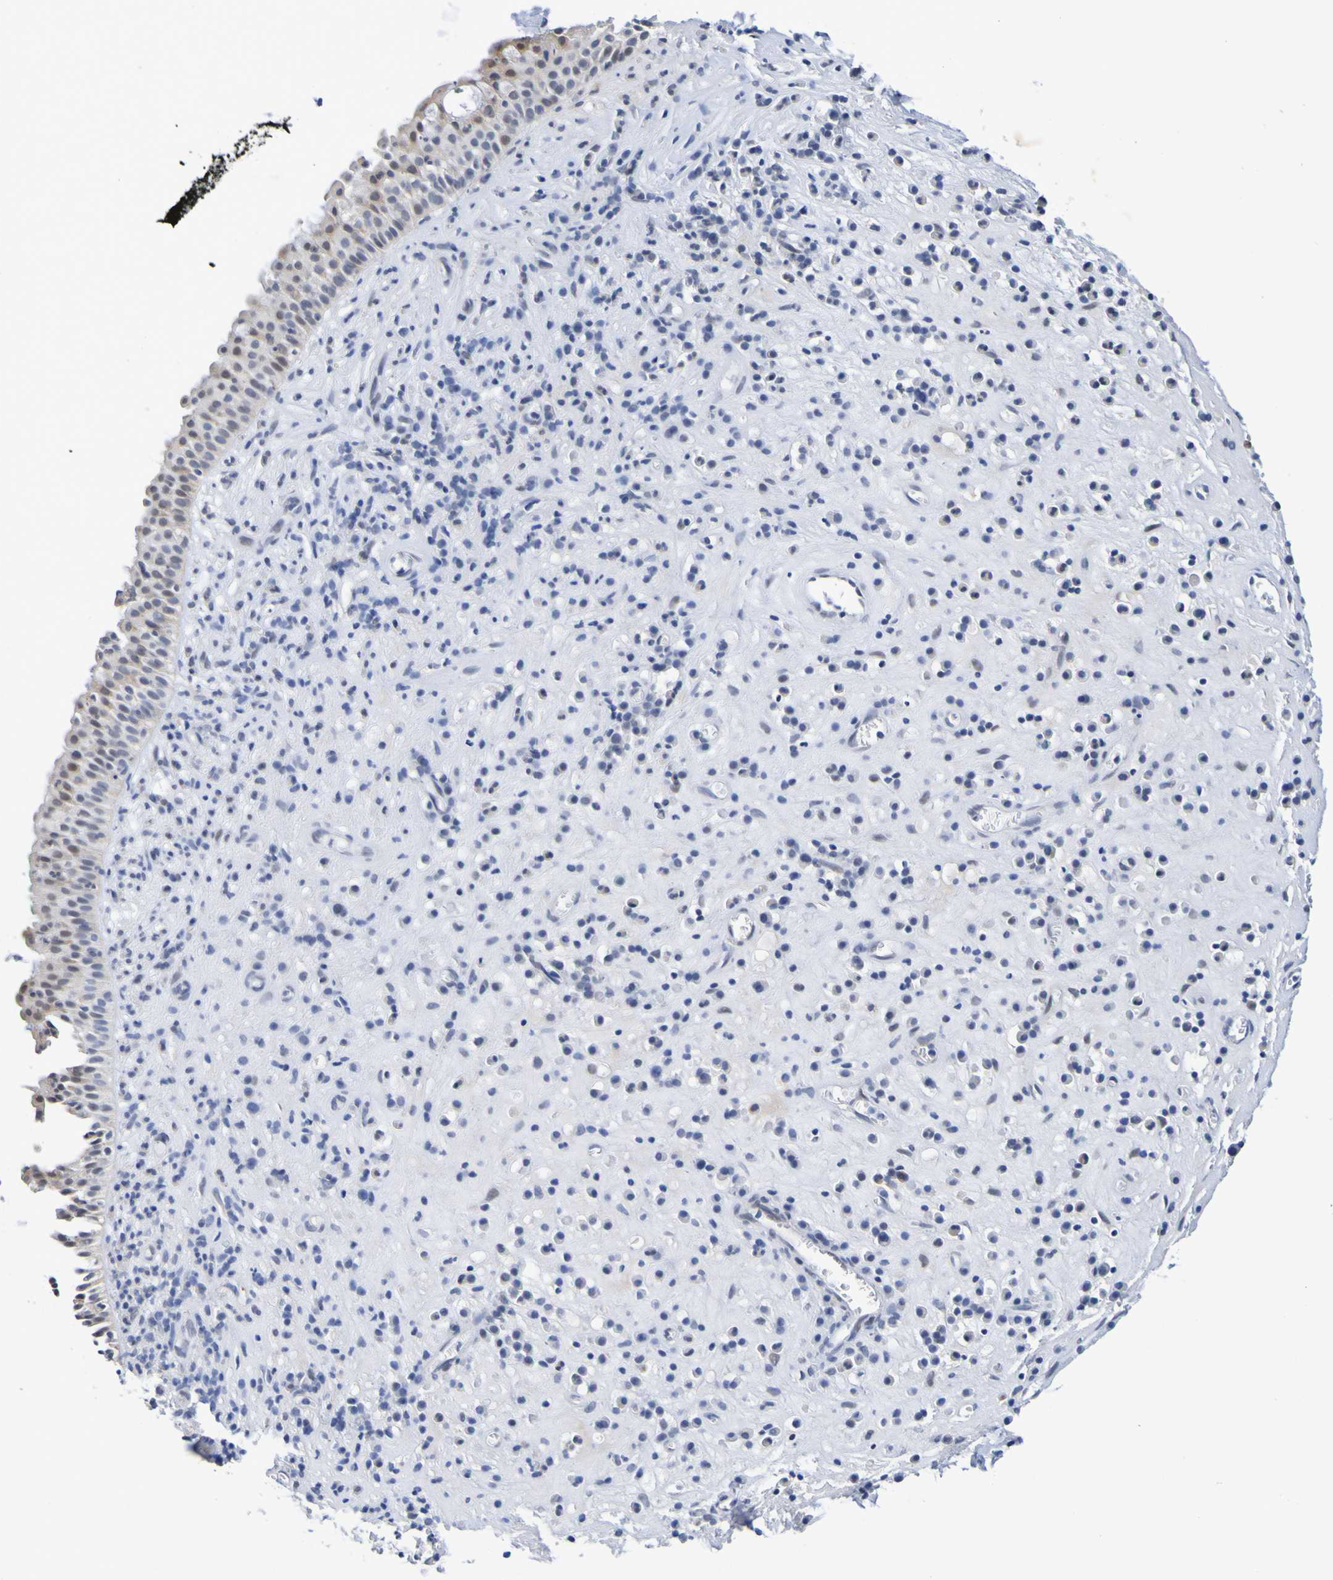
{"staining": {"intensity": "moderate", "quantity": "<25%", "location": "cytoplasmic/membranous"}, "tissue": "nasopharynx", "cell_type": "Respiratory epithelial cells", "image_type": "normal", "snomed": [{"axis": "morphology", "description": "Normal tissue, NOS"}, {"axis": "topography", "description": "Nasopharynx"}], "caption": "The histopathology image exhibits immunohistochemical staining of unremarkable nasopharynx. There is moderate cytoplasmic/membranous staining is present in approximately <25% of respiratory epithelial cells.", "gene": "VMA21", "patient": {"sex": "female", "age": 51}}